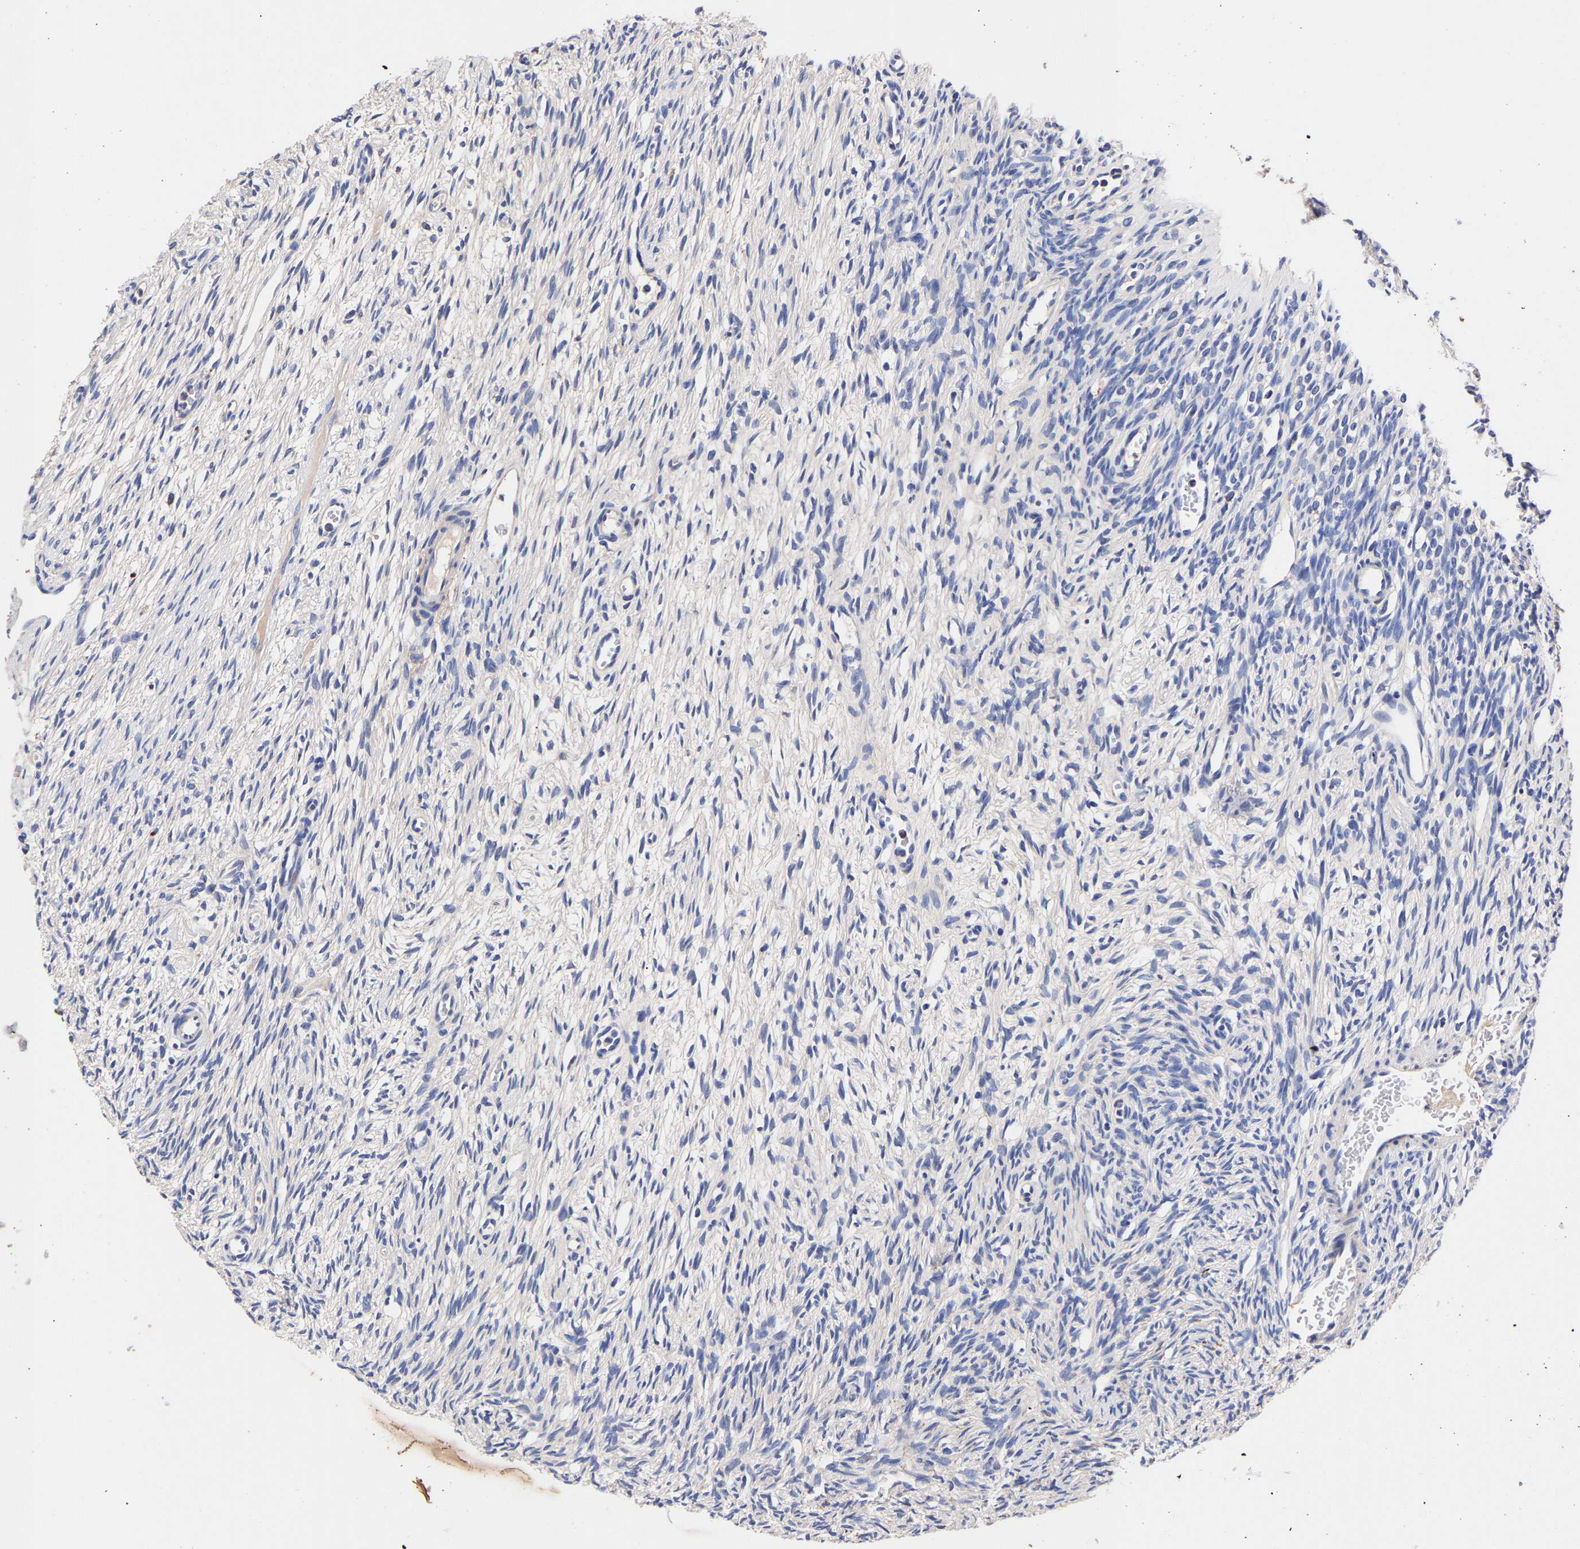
{"staining": {"intensity": "moderate", "quantity": "25%-75%", "location": "cytoplasmic/membranous"}, "tissue": "ovary", "cell_type": "Follicle cells", "image_type": "normal", "snomed": [{"axis": "morphology", "description": "Normal tissue, NOS"}, {"axis": "topography", "description": "Ovary"}], "caption": "Brown immunohistochemical staining in normal ovary demonstrates moderate cytoplasmic/membranous staining in about 25%-75% of follicle cells.", "gene": "SEM1", "patient": {"sex": "female", "age": 33}}